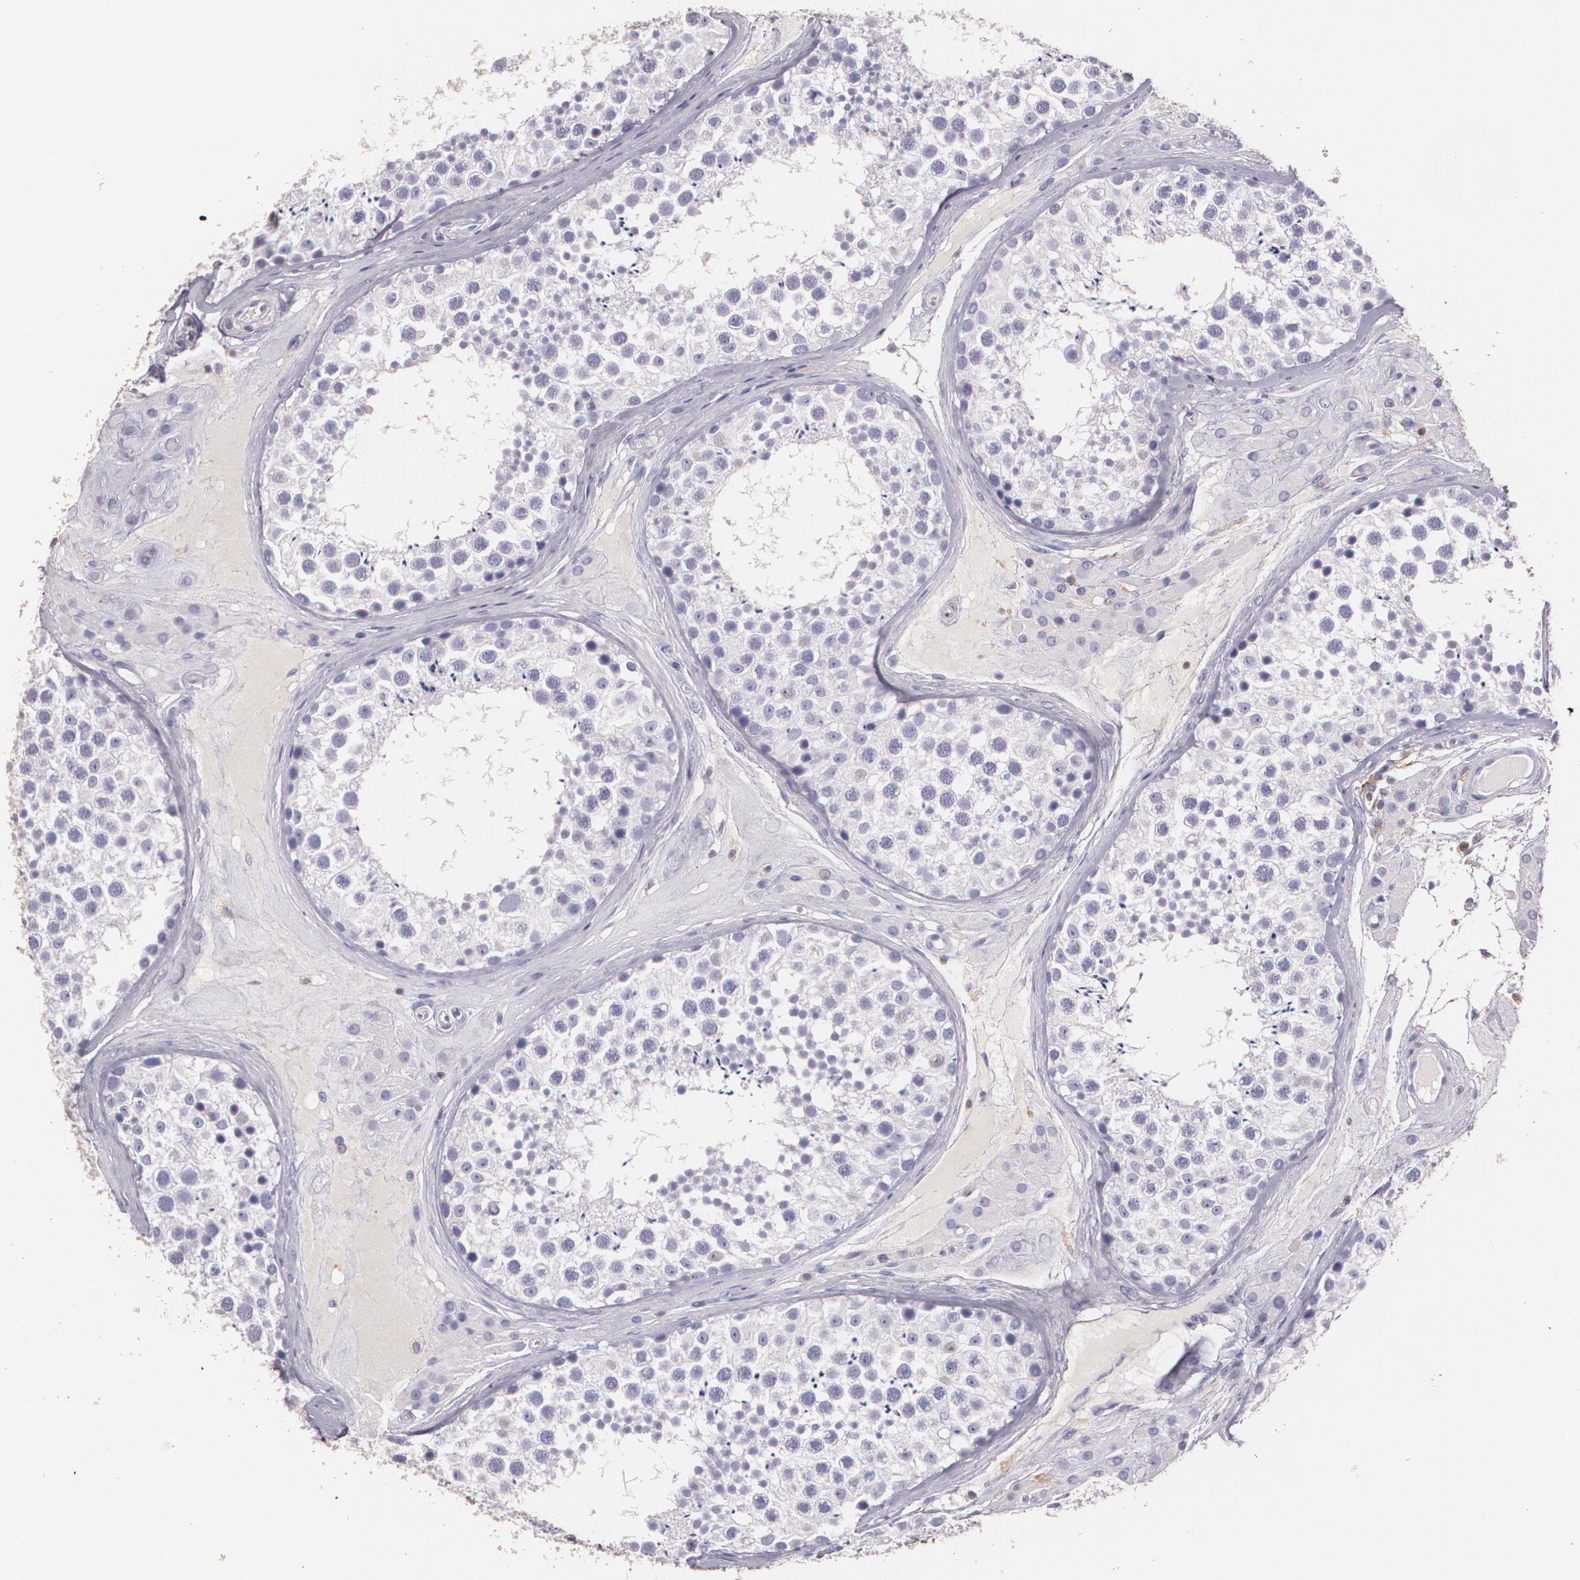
{"staining": {"intensity": "negative", "quantity": "none", "location": "none"}, "tissue": "testis", "cell_type": "Cells in seminiferous ducts", "image_type": "normal", "snomed": [{"axis": "morphology", "description": "Normal tissue, NOS"}, {"axis": "topography", "description": "Testis"}], "caption": "Immunohistochemical staining of normal testis reveals no significant staining in cells in seminiferous ducts.", "gene": "TGFBR1", "patient": {"sex": "male", "age": 46}}